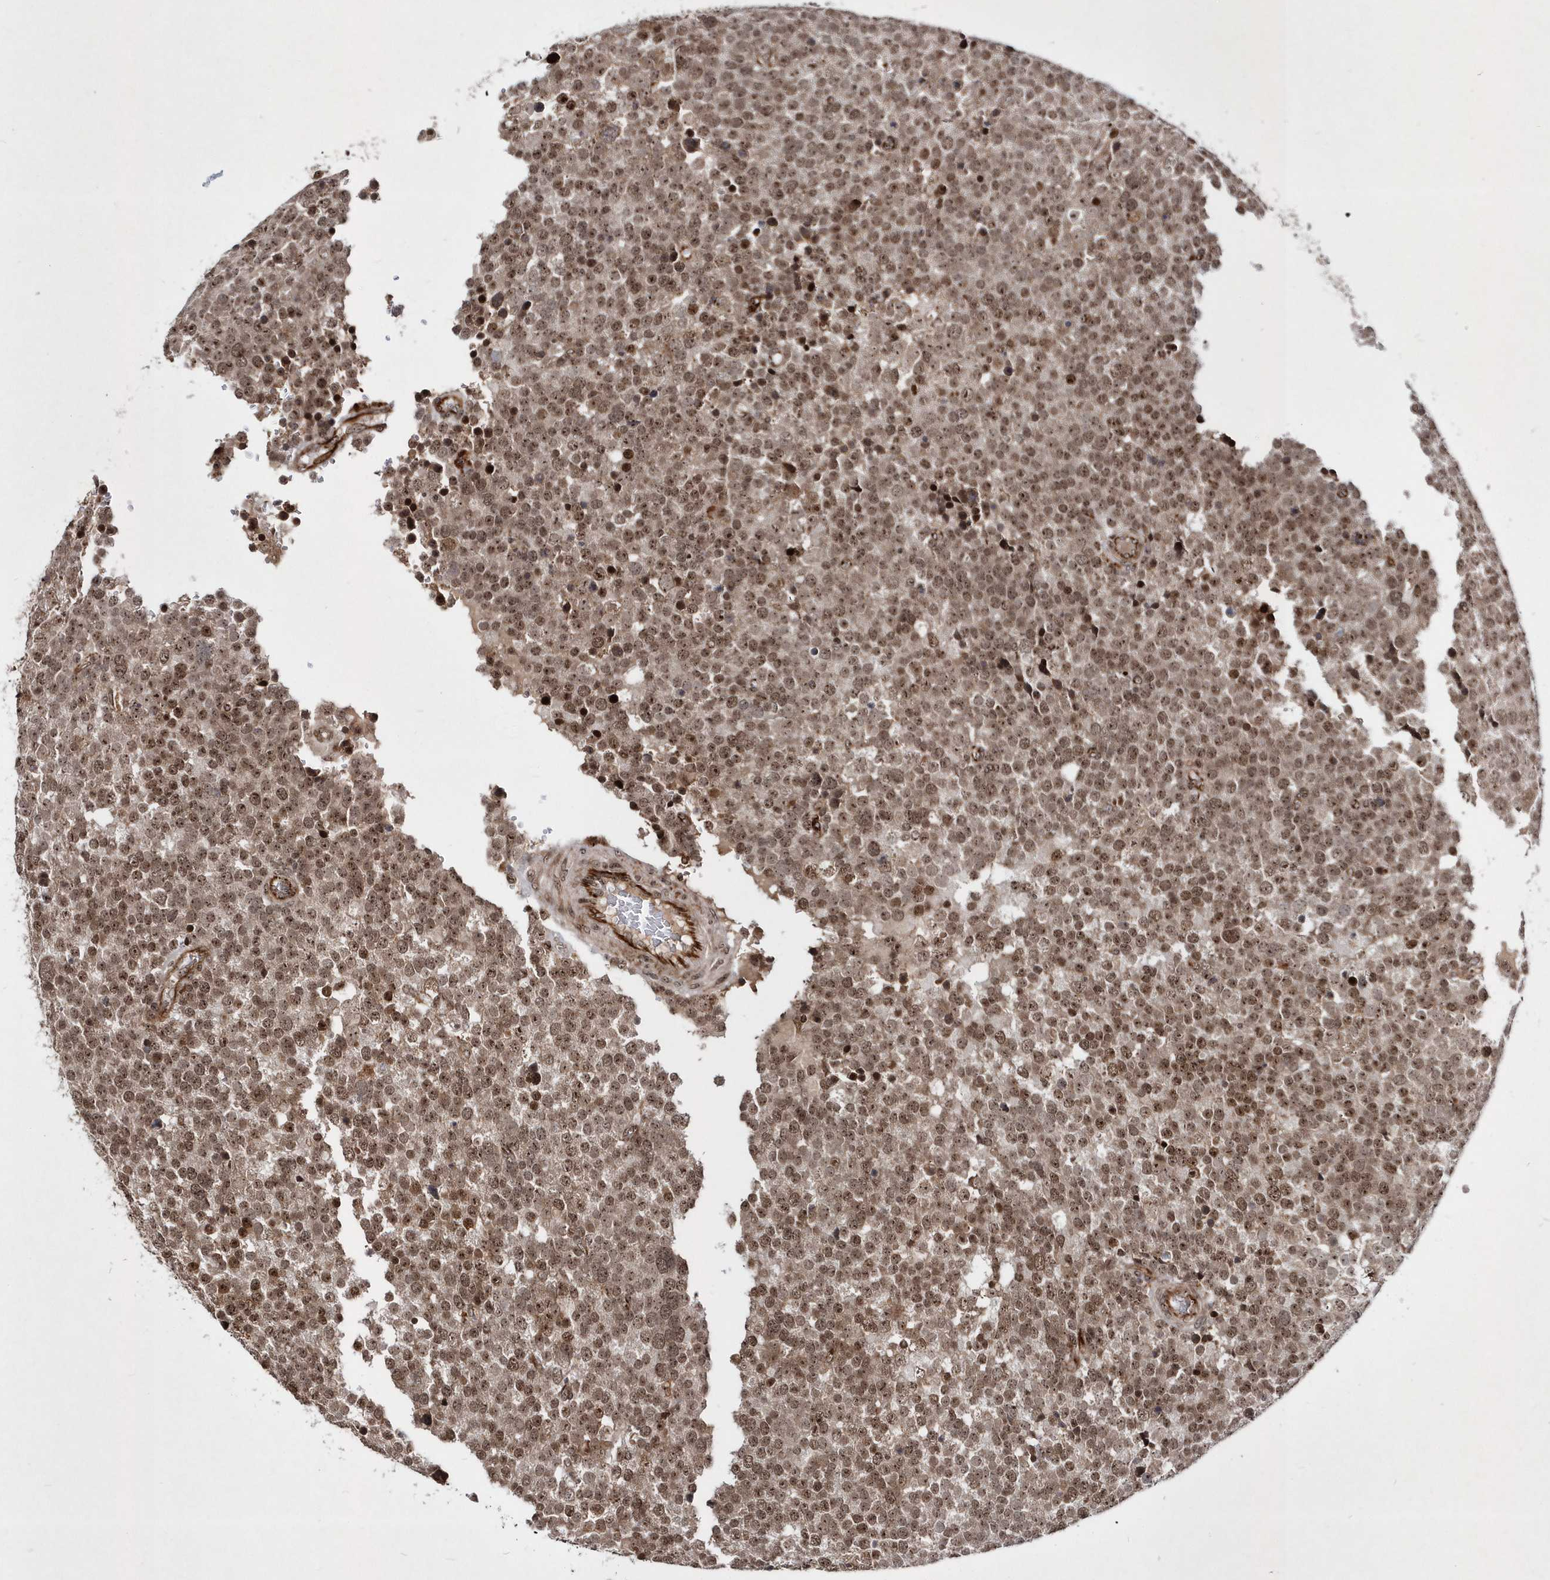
{"staining": {"intensity": "moderate", "quantity": ">75%", "location": "nuclear"}, "tissue": "testis cancer", "cell_type": "Tumor cells", "image_type": "cancer", "snomed": [{"axis": "morphology", "description": "Seminoma, NOS"}, {"axis": "topography", "description": "Testis"}], "caption": "High-power microscopy captured an IHC photomicrograph of testis cancer, revealing moderate nuclear expression in approximately >75% of tumor cells.", "gene": "SOWAHB", "patient": {"sex": "male", "age": 71}}